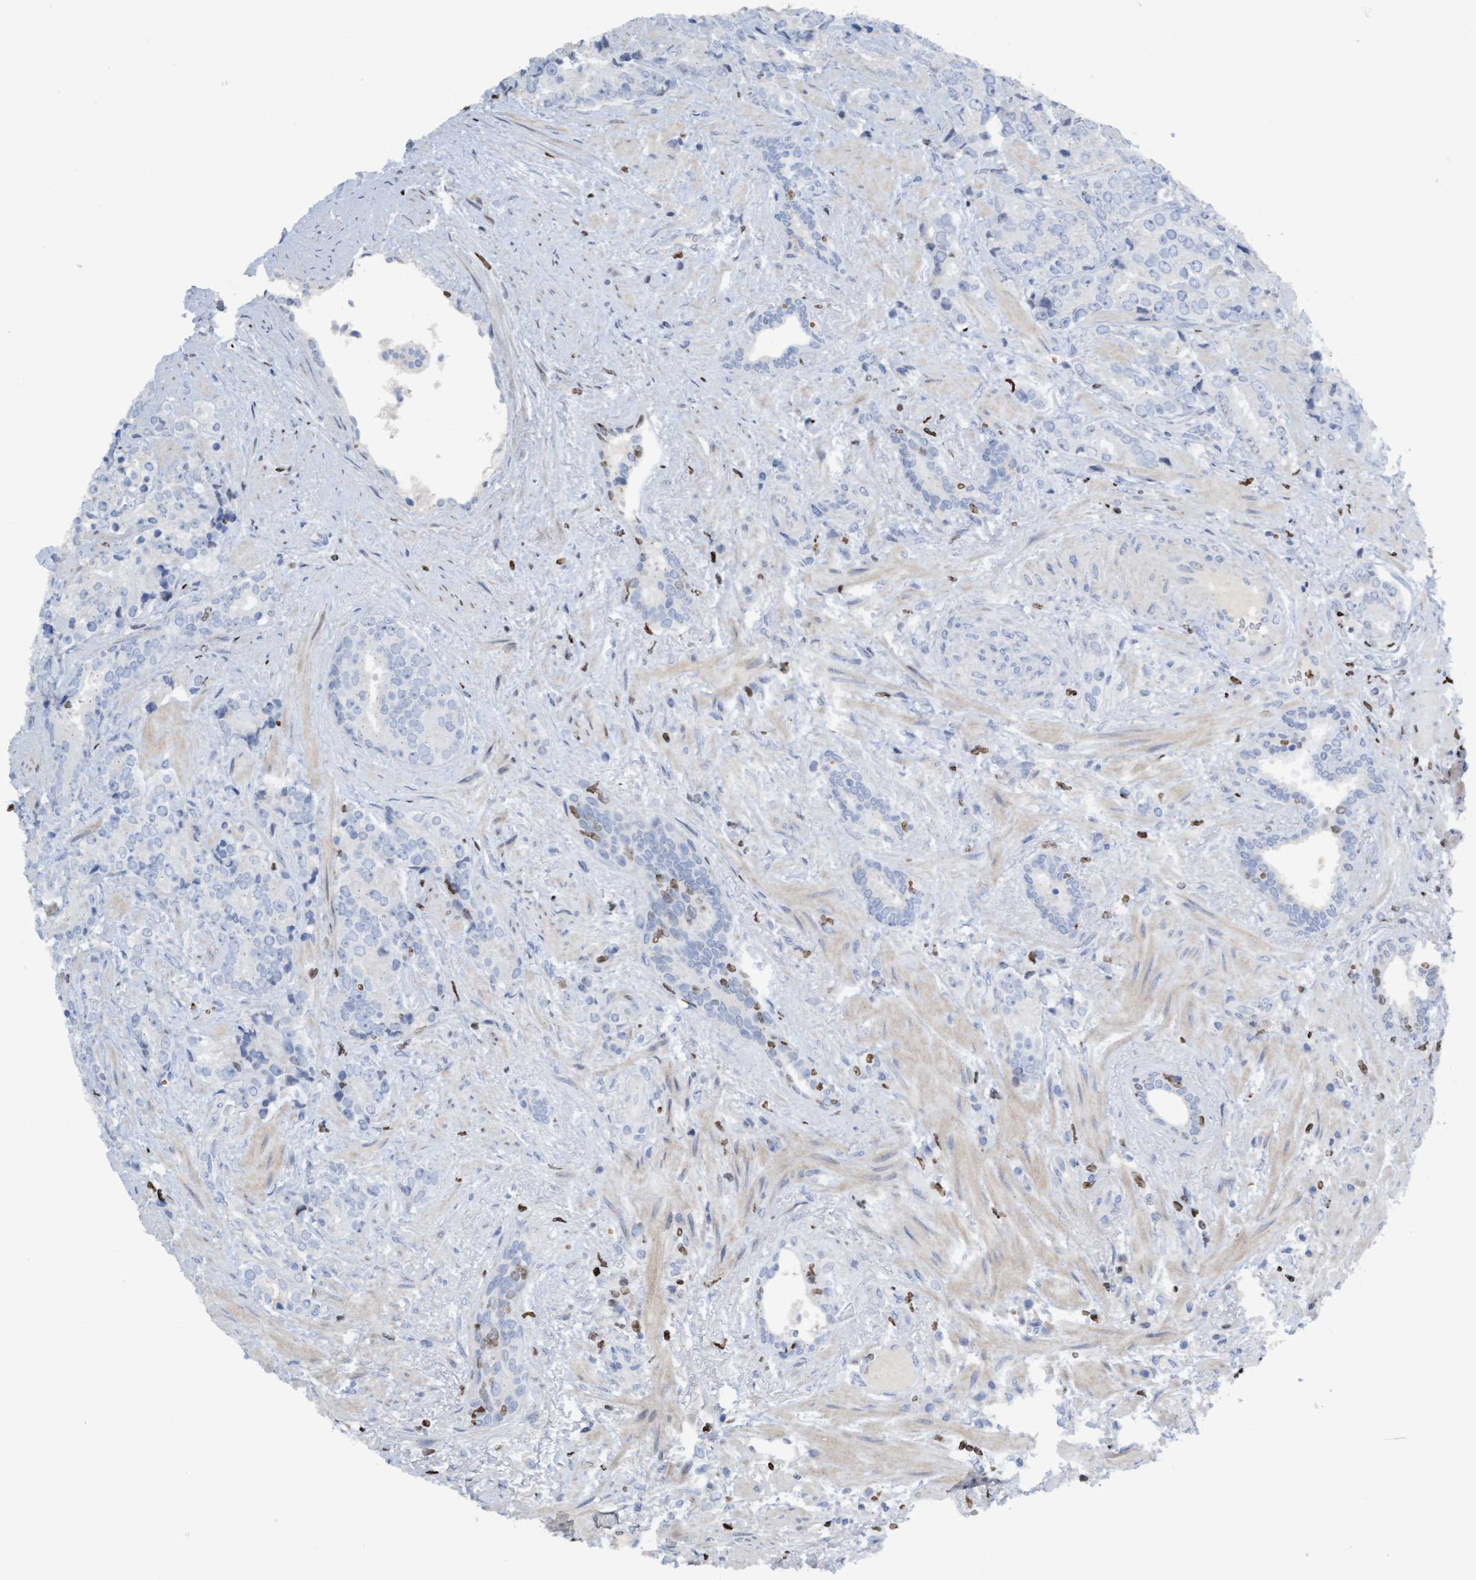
{"staining": {"intensity": "negative", "quantity": "none", "location": "none"}, "tissue": "prostate cancer", "cell_type": "Tumor cells", "image_type": "cancer", "snomed": [{"axis": "morphology", "description": "Adenocarcinoma, High grade"}, {"axis": "topography", "description": "Prostate"}], "caption": "The micrograph reveals no significant expression in tumor cells of prostate high-grade adenocarcinoma.", "gene": "CBX2", "patient": {"sex": "male", "age": 71}}